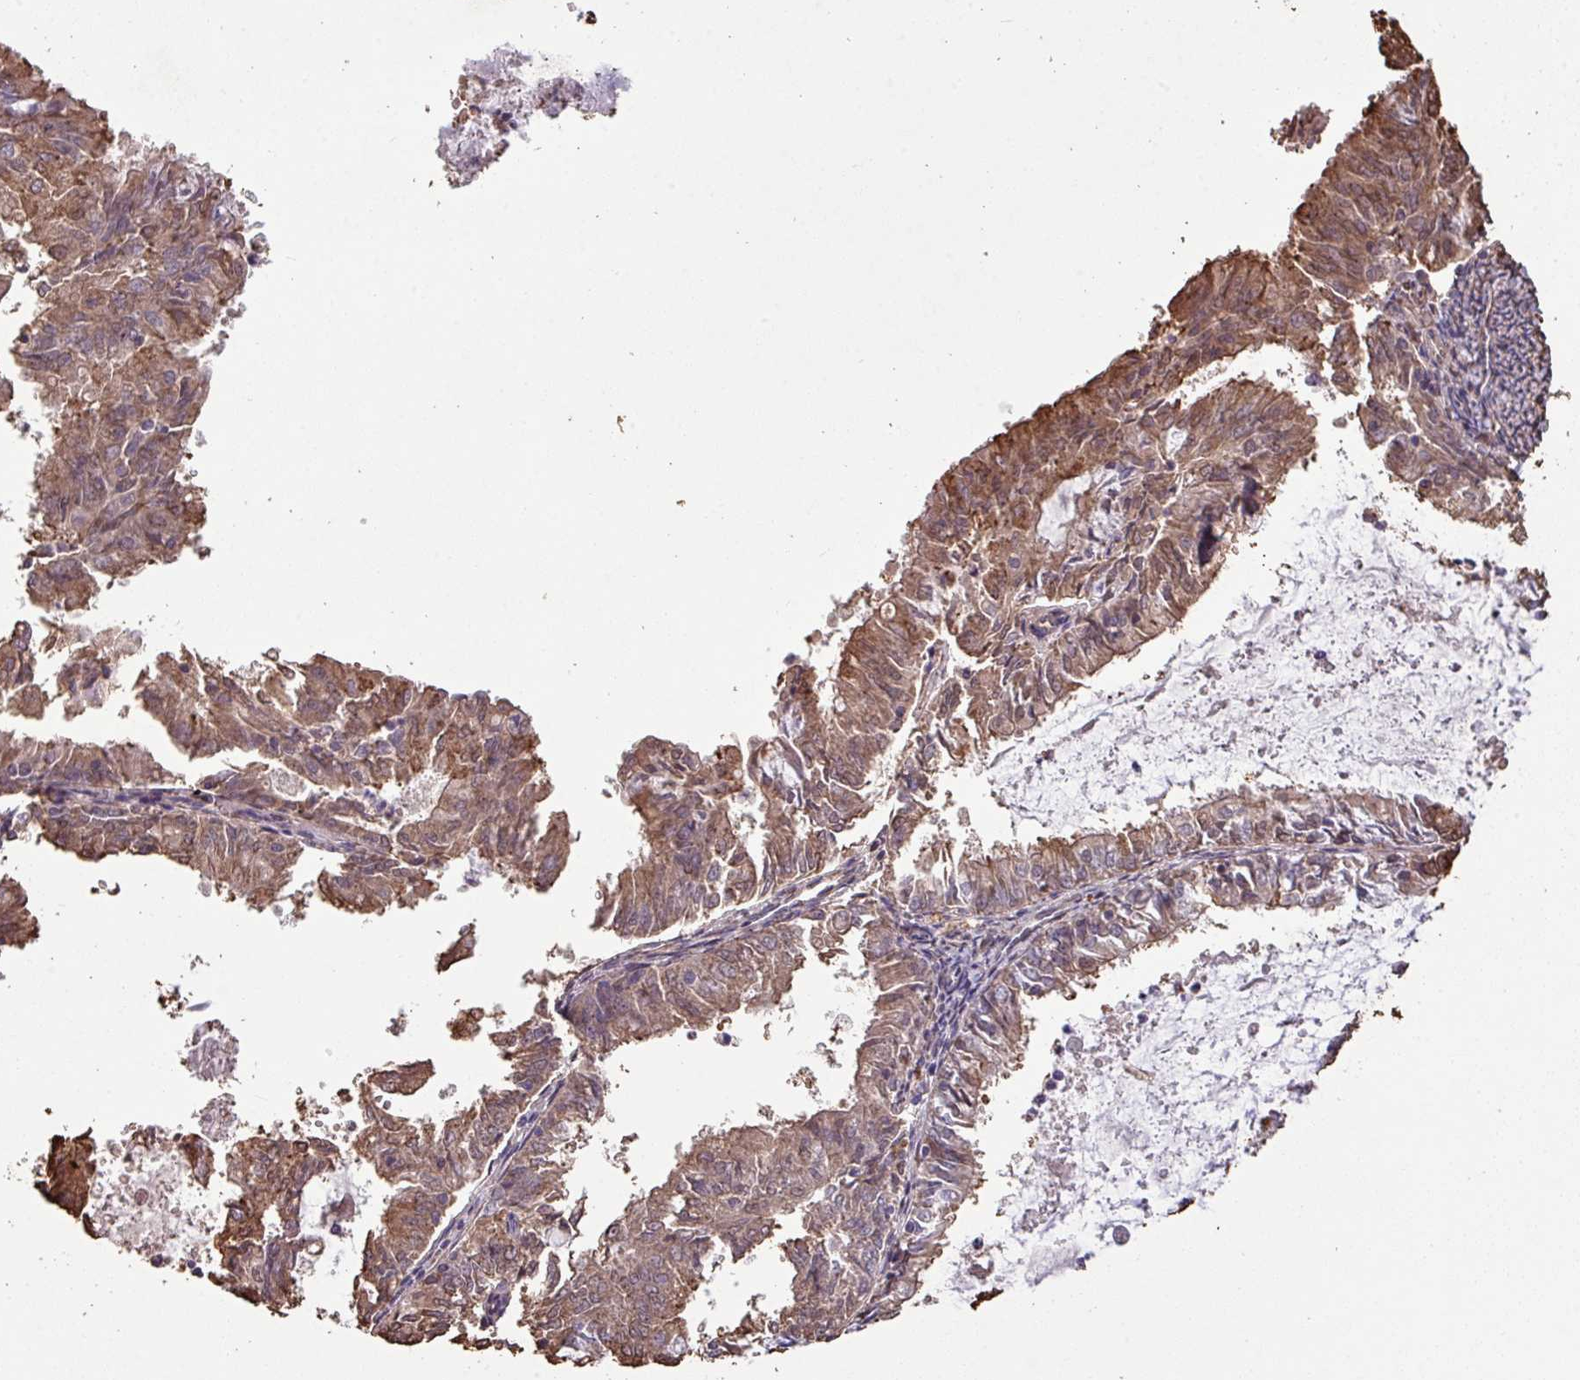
{"staining": {"intensity": "moderate", "quantity": ">75%", "location": "cytoplasmic/membranous"}, "tissue": "endometrial cancer", "cell_type": "Tumor cells", "image_type": "cancer", "snomed": [{"axis": "morphology", "description": "Adenocarcinoma, NOS"}, {"axis": "topography", "description": "Endometrium"}], "caption": "An immunohistochemistry (IHC) photomicrograph of tumor tissue is shown. Protein staining in brown shows moderate cytoplasmic/membranous positivity in endometrial cancer within tumor cells. (Stains: DAB in brown, nuclei in blue, Microscopy: brightfield microscopy at high magnification).", "gene": "CAMK2B", "patient": {"sex": "female", "age": 57}}